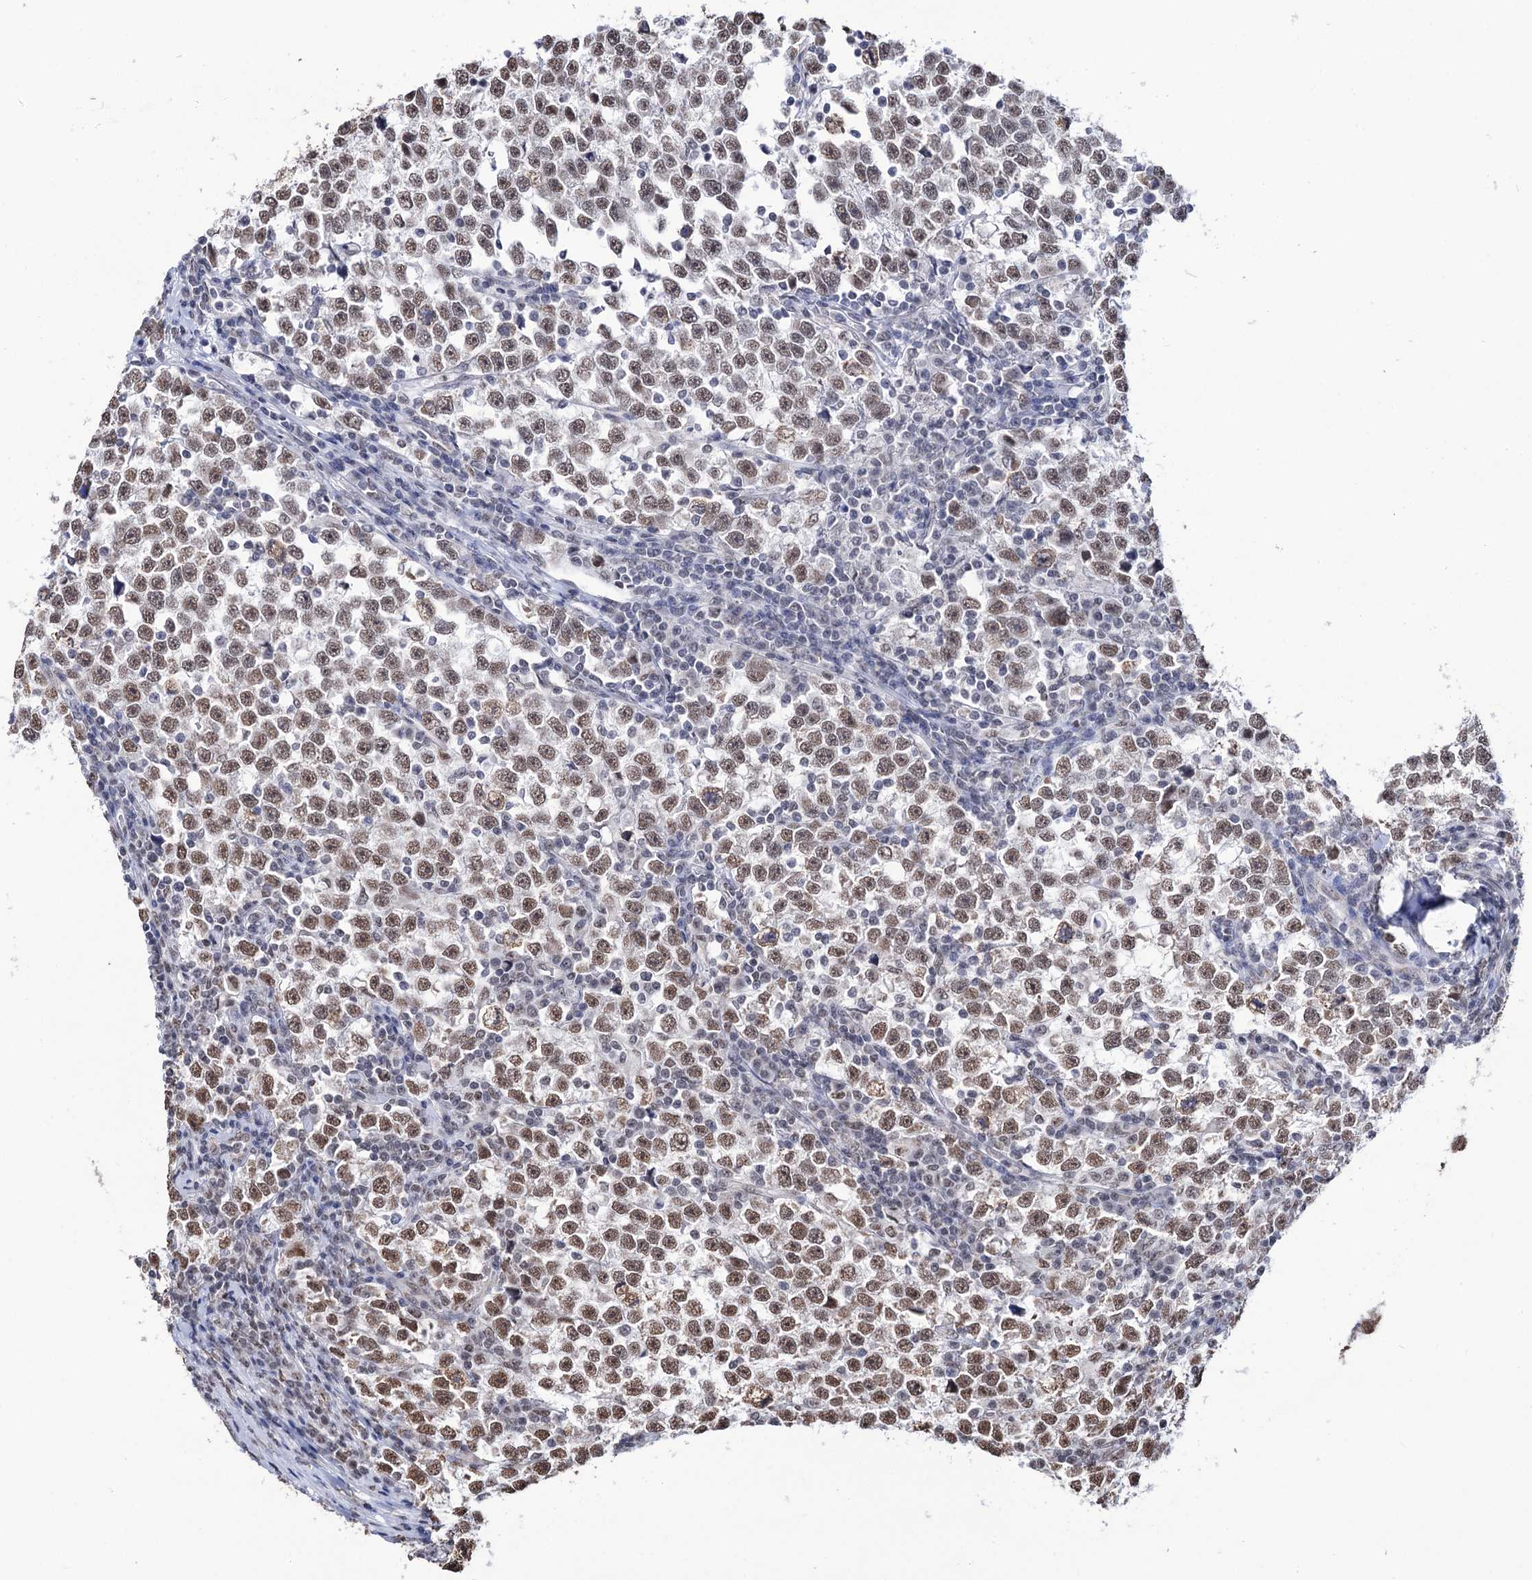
{"staining": {"intensity": "moderate", "quantity": ">75%", "location": "nuclear"}, "tissue": "testis cancer", "cell_type": "Tumor cells", "image_type": "cancer", "snomed": [{"axis": "morphology", "description": "Normal tissue, NOS"}, {"axis": "morphology", "description": "Seminoma, NOS"}, {"axis": "topography", "description": "Testis"}], "caption": "A photomicrograph of seminoma (testis) stained for a protein shows moderate nuclear brown staining in tumor cells.", "gene": "ABHD10", "patient": {"sex": "male", "age": 43}}